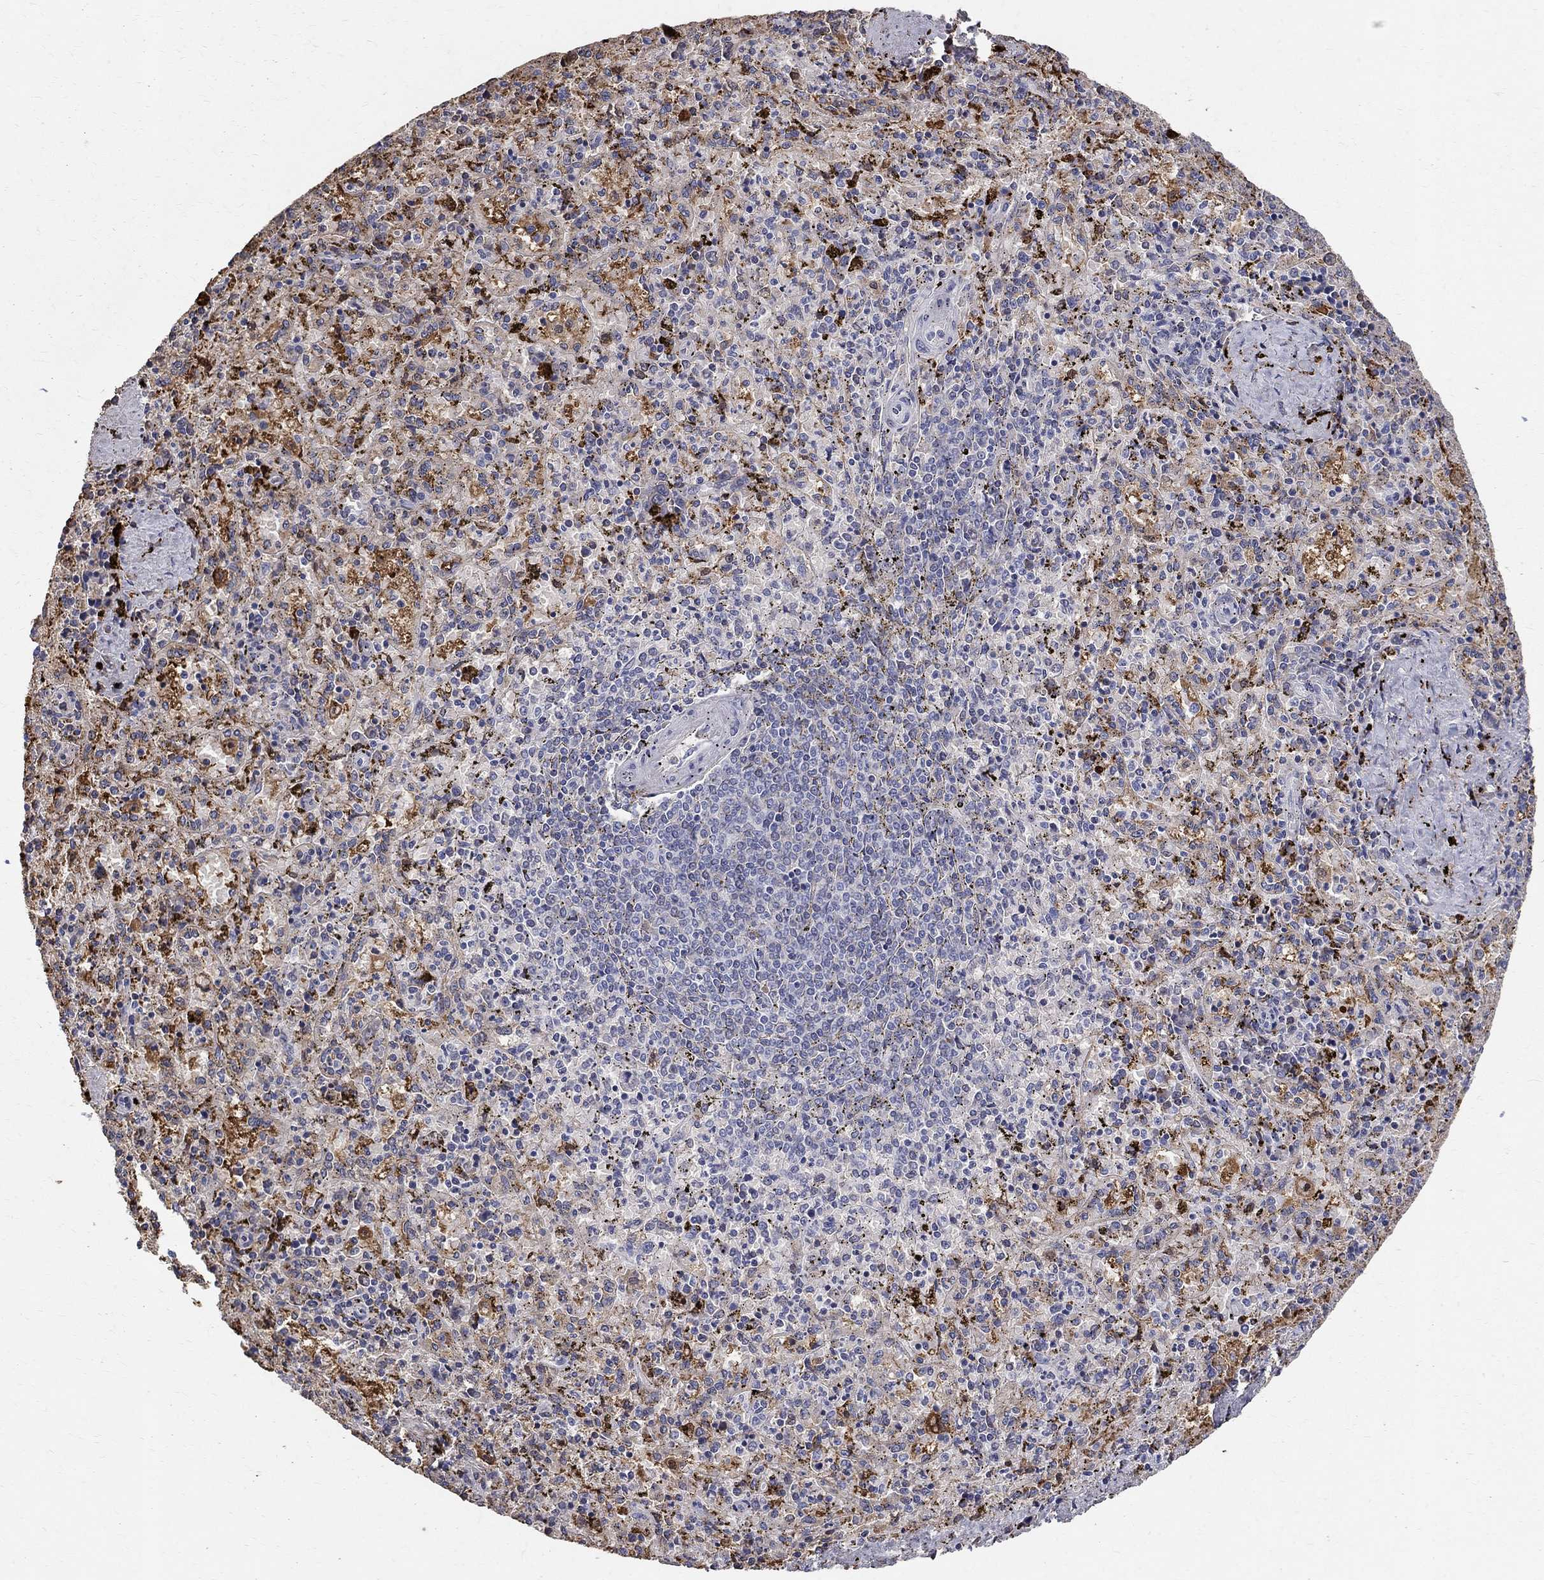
{"staining": {"intensity": "negative", "quantity": "none", "location": "none"}, "tissue": "spleen", "cell_type": "Cells in red pulp", "image_type": "normal", "snomed": [{"axis": "morphology", "description": "Normal tissue, NOS"}, {"axis": "topography", "description": "Spleen"}], "caption": "Immunohistochemistry (IHC) image of benign spleen: human spleen stained with DAB (3,3'-diaminobenzidine) demonstrates no significant protein positivity in cells in red pulp. (Brightfield microscopy of DAB immunohistochemistry (IHC) at high magnification).", "gene": "AGER", "patient": {"sex": "female", "age": 50}}